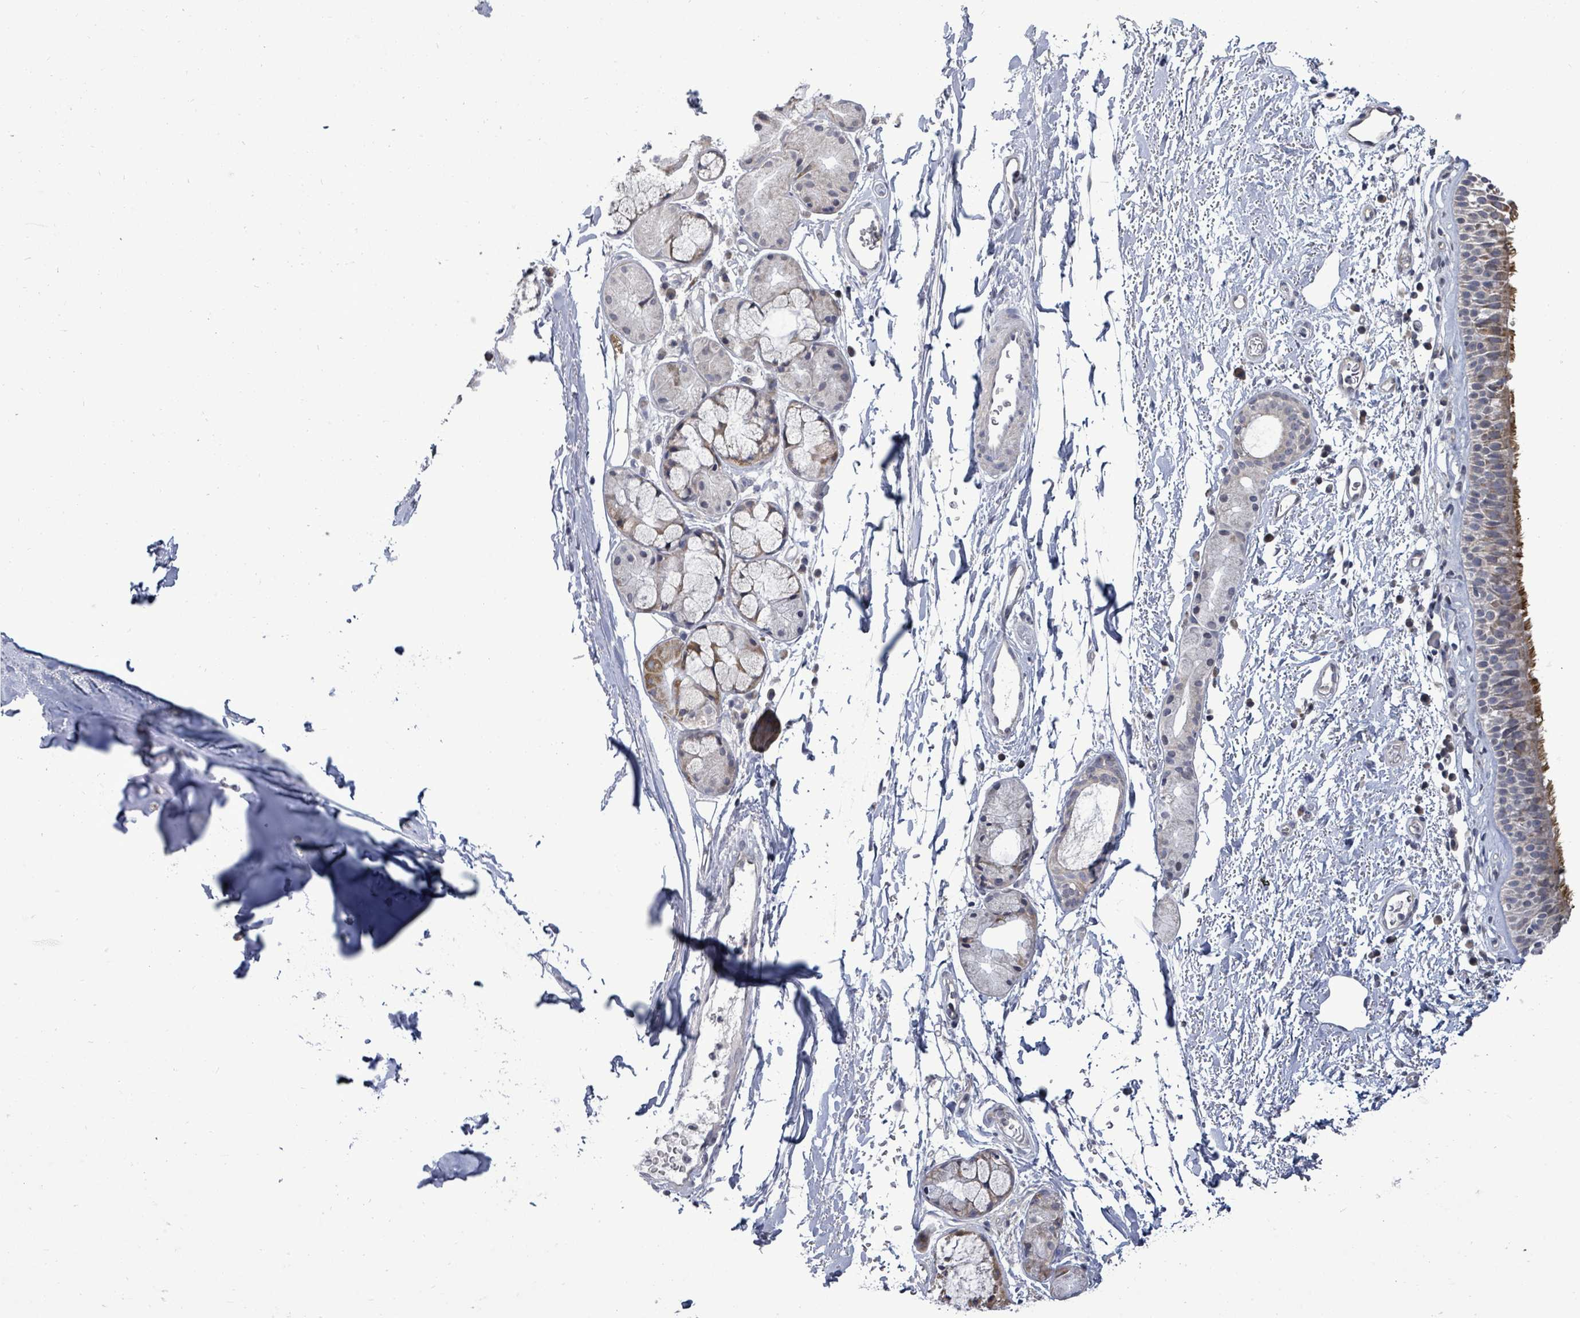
{"staining": {"intensity": "strong", "quantity": "<25%", "location": "cytoplasmic/membranous"}, "tissue": "nasopharynx", "cell_type": "Respiratory epithelial cells", "image_type": "normal", "snomed": [{"axis": "morphology", "description": "Normal tissue, NOS"}, {"axis": "topography", "description": "Cartilage tissue"}, {"axis": "topography", "description": "Nasopharynx"}], "caption": "Strong cytoplasmic/membranous staining is appreciated in approximately <25% of respiratory epithelial cells in benign nasopharynx. The protein of interest is stained brown, and the nuclei are stained in blue (DAB IHC with brightfield microscopy, high magnification).", "gene": "POMGNT2", "patient": {"sex": "male", "age": 56}}